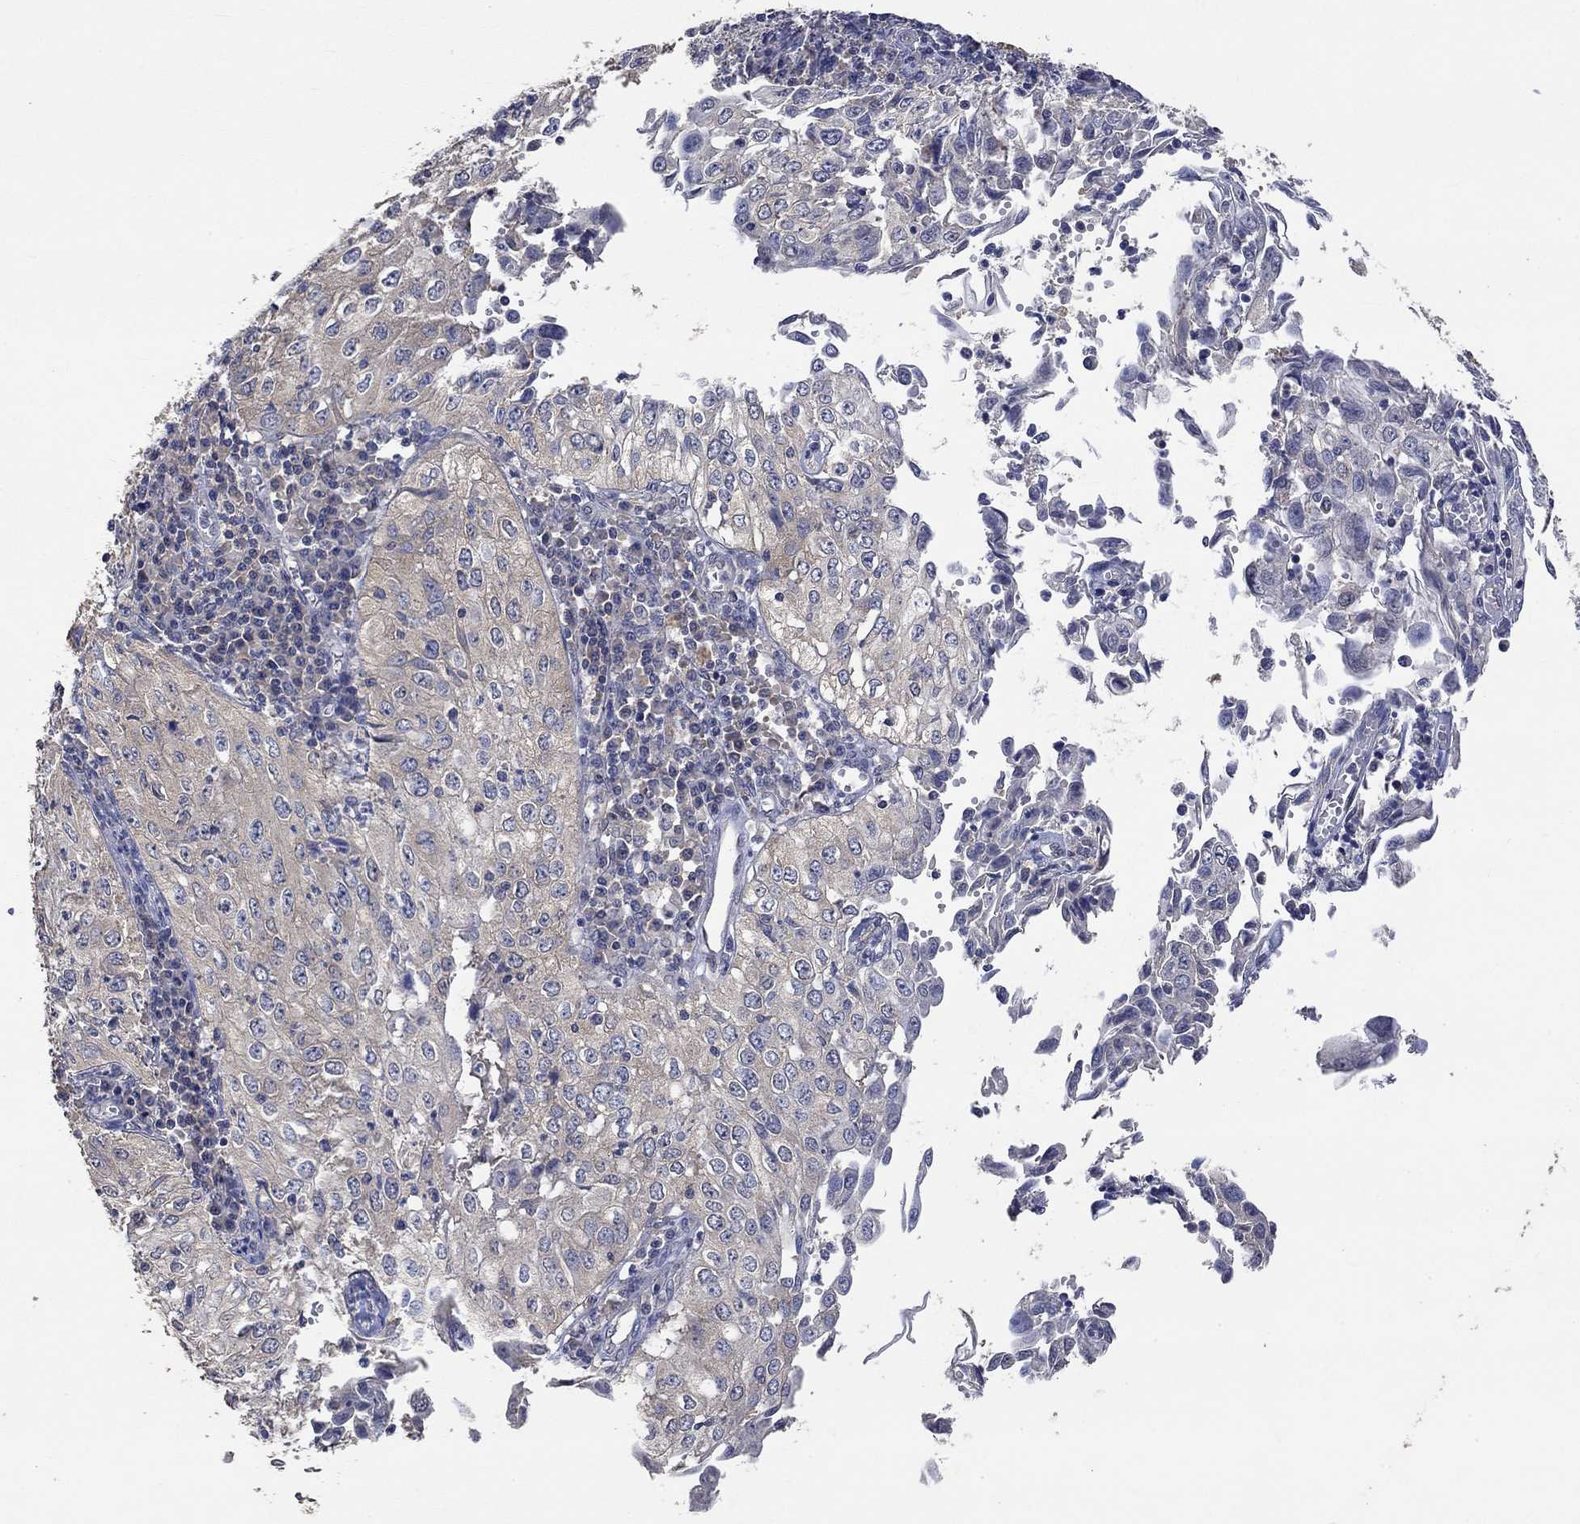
{"staining": {"intensity": "negative", "quantity": "none", "location": "none"}, "tissue": "cervical cancer", "cell_type": "Tumor cells", "image_type": "cancer", "snomed": [{"axis": "morphology", "description": "Squamous cell carcinoma, NOS"}, {"axis": "topography", "description": "Cervix"}], "caption": "This micrograph is of cervical cancer stained with IHC to label a protein in brown with the nuclei are counter-stained blue. There is no staining in tumor cells. (DAB IHC with hematoxylin counter stain).", "gene": "PTPN20", "patient": {"sex": "female", "age": 24}}